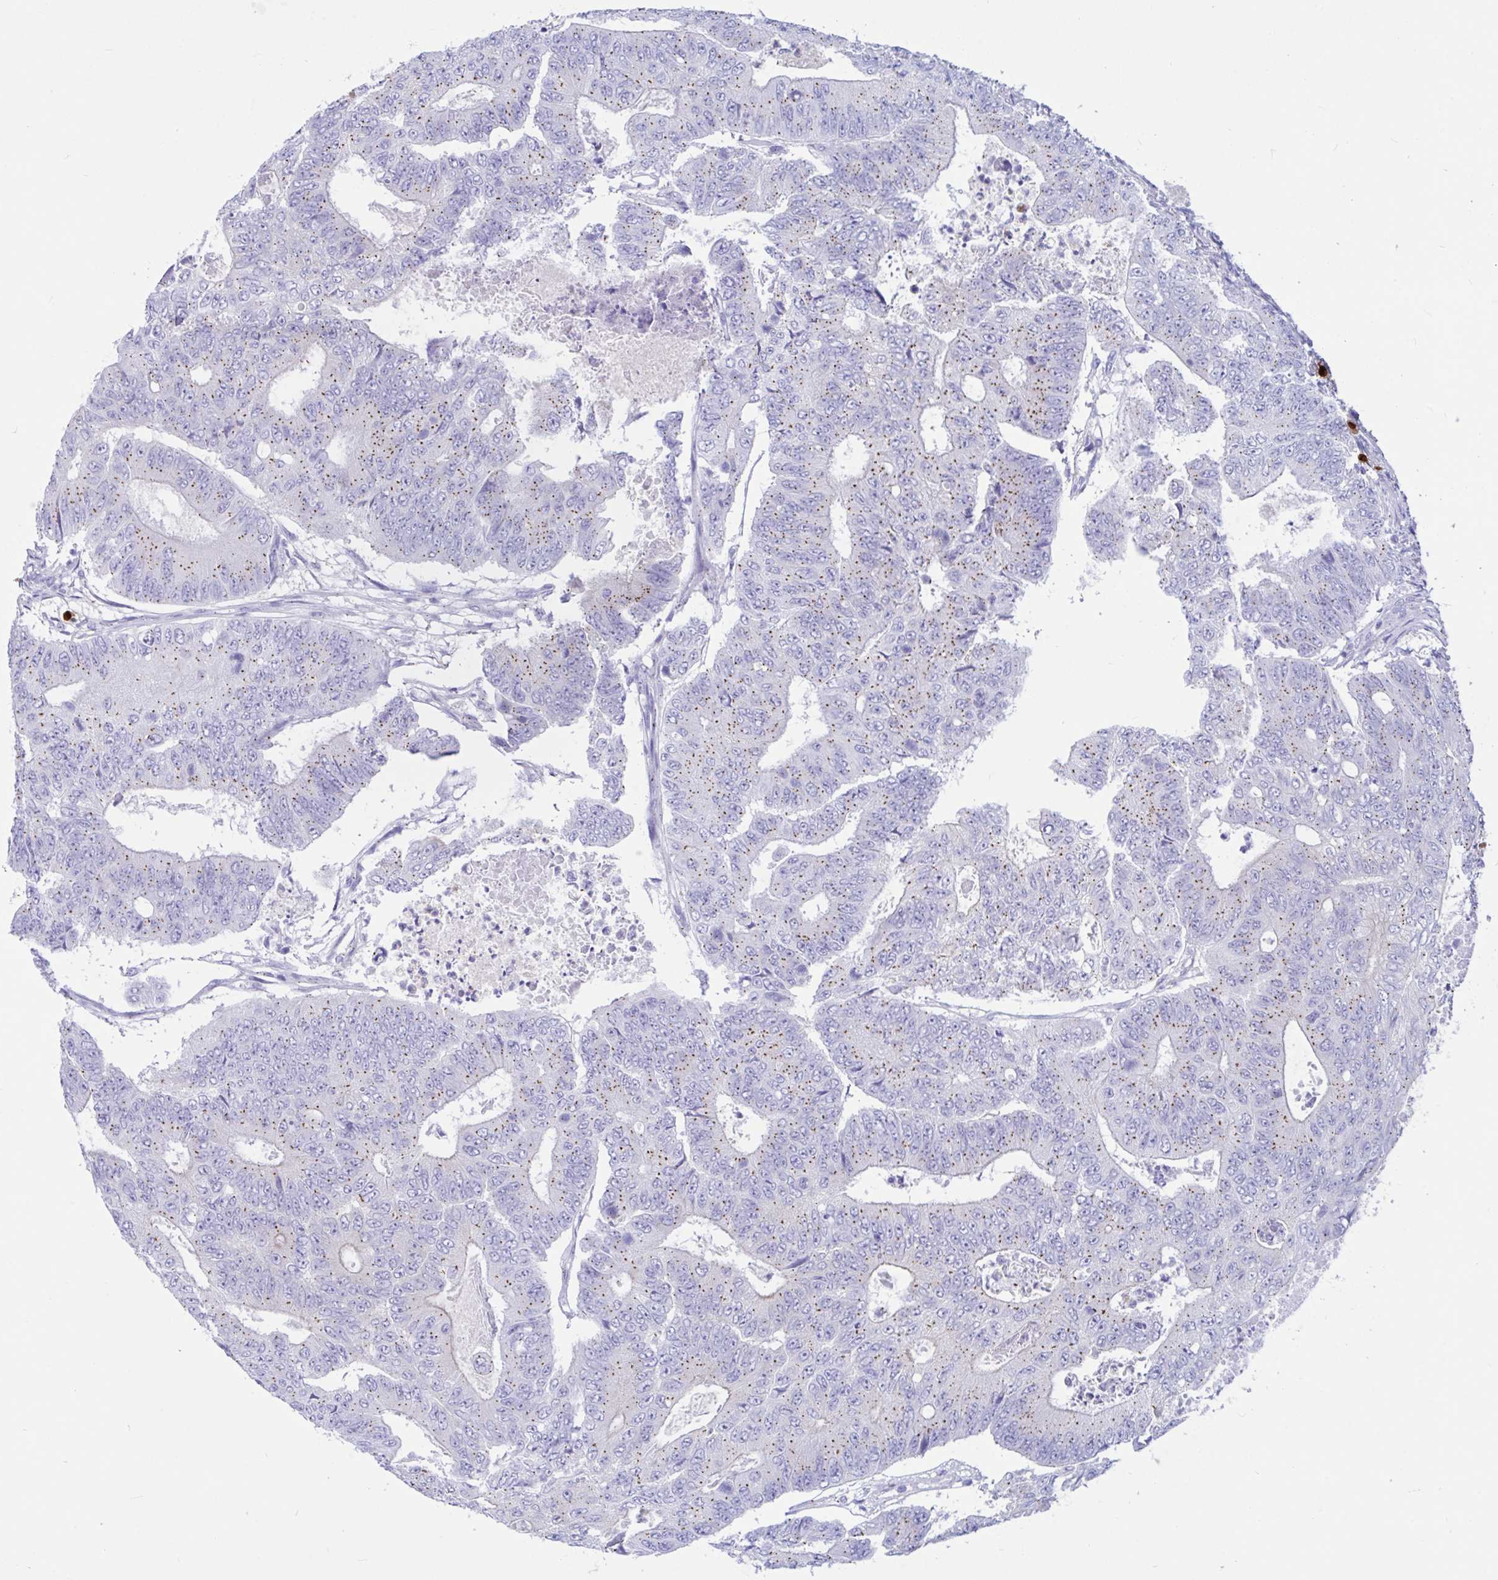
{"staining": {"intensity": "moderate", "quantity": "25%-75%", "location": "cytoplasmic/membranous"}, "tissue": "colorectal cancer", "cell_type": "Tumor cells", "image_type": "cancer", "snomed": [{"axis": "morphology", "description": "Adenocarcinoma, NOS"}, {"axis": "topography", "description": "Colon"}], "caption": "A brown stain shows moderate cytoplasmic/membranous expression of a protein in colorectal cancer (adenocarcinoma) tumor cells.", "gene": "RNASE3", "patient": {"sex": "female", "age": 48}}